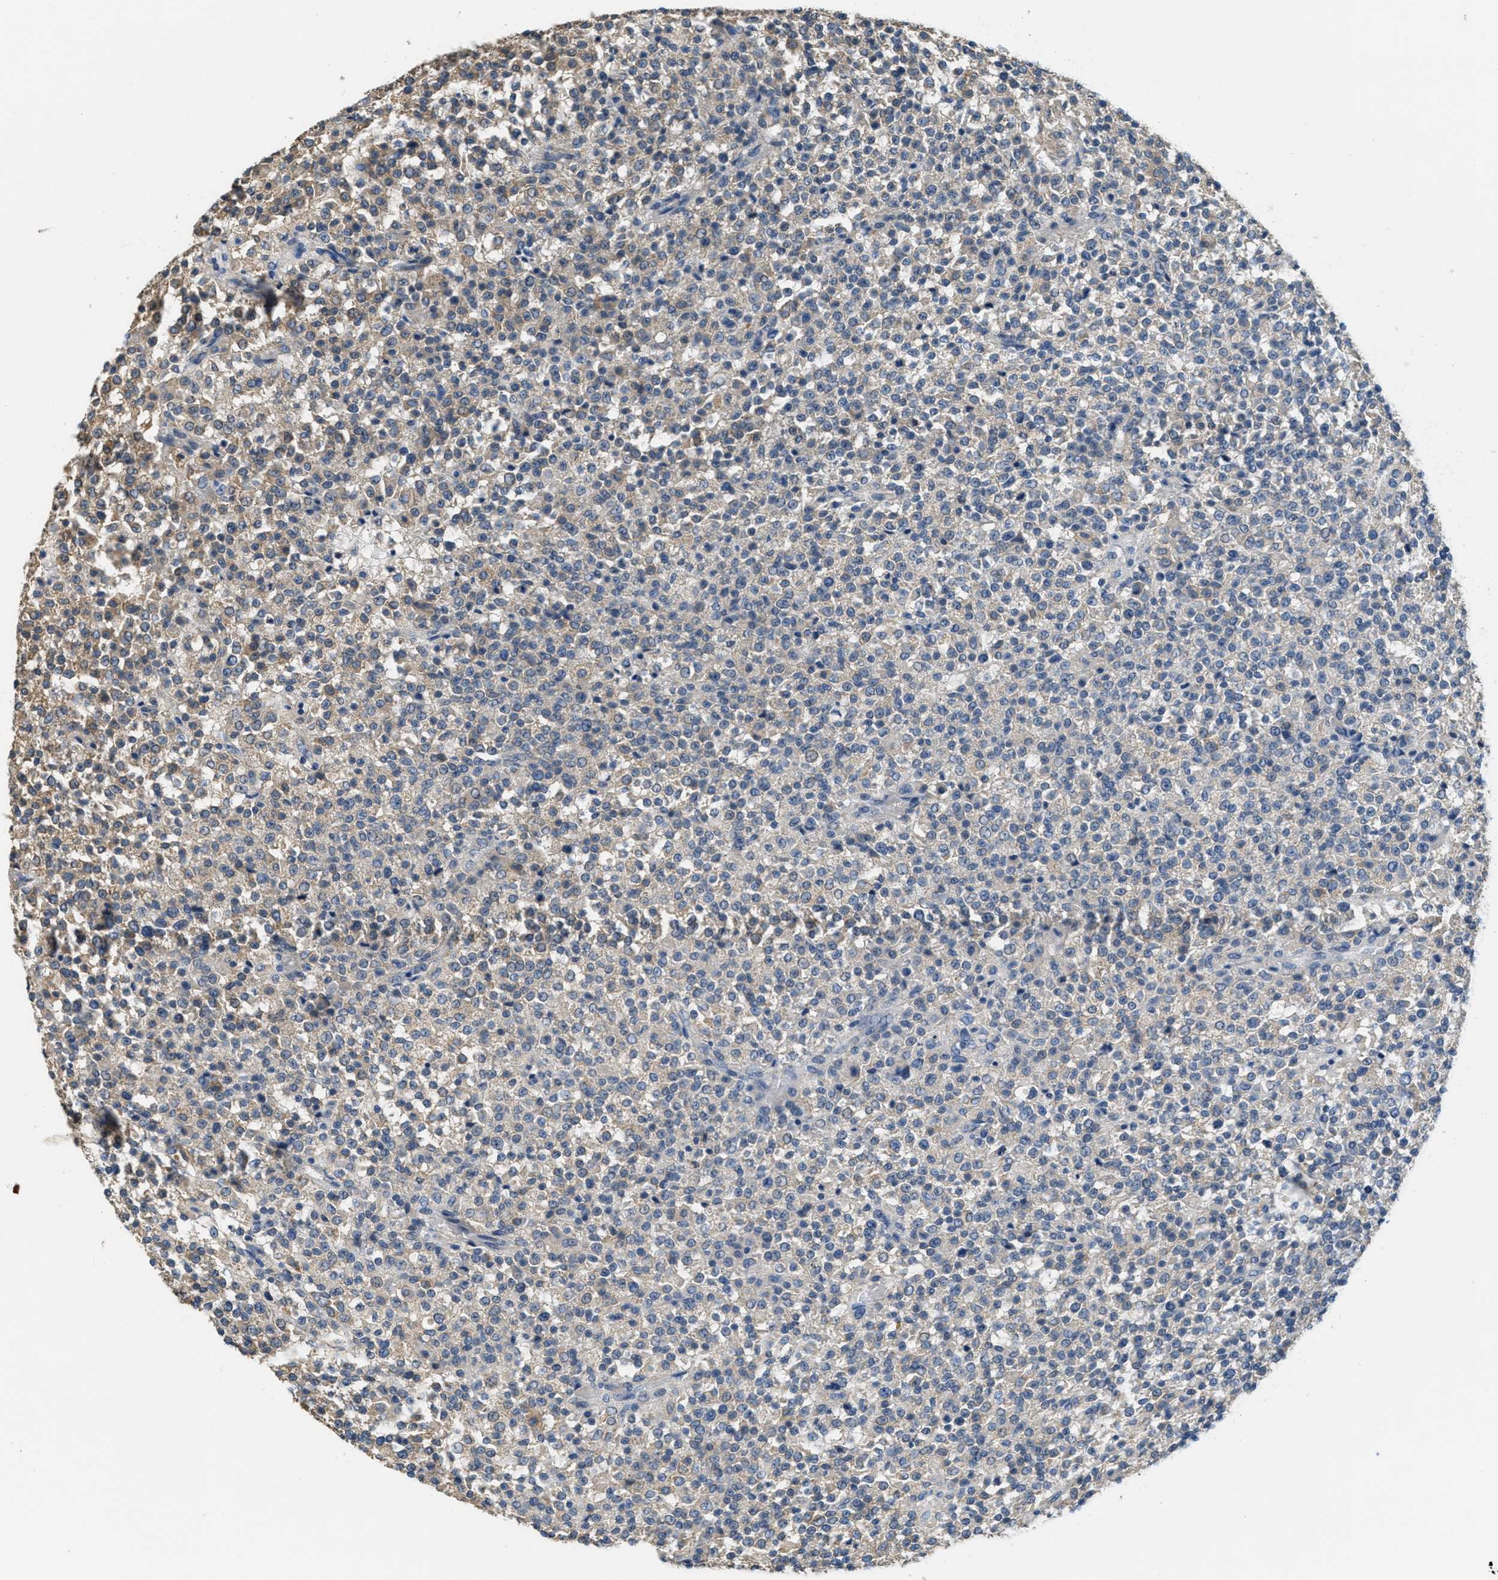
{"staining": {"intensity": "weak", "quantity": "25%-75%", "location": "cytoplasmic/membranous"}, "tissue": "testis cancer", "cell_type": "Tumor cells", "image_type": "cancer", "snomed": [{"axis": "morphology", "description": "Seminoma, NOS"}, {"axis": "topography", "description": "Testis"}], "caption": "Testis seminoma was stained to show a protein in brown. There is low levels of weak cytoplasmic/membranous positivity in about 25%-75% of tumor cells.", "gene": "THBS2", "patient": {"sex": "male", "age": 59}}